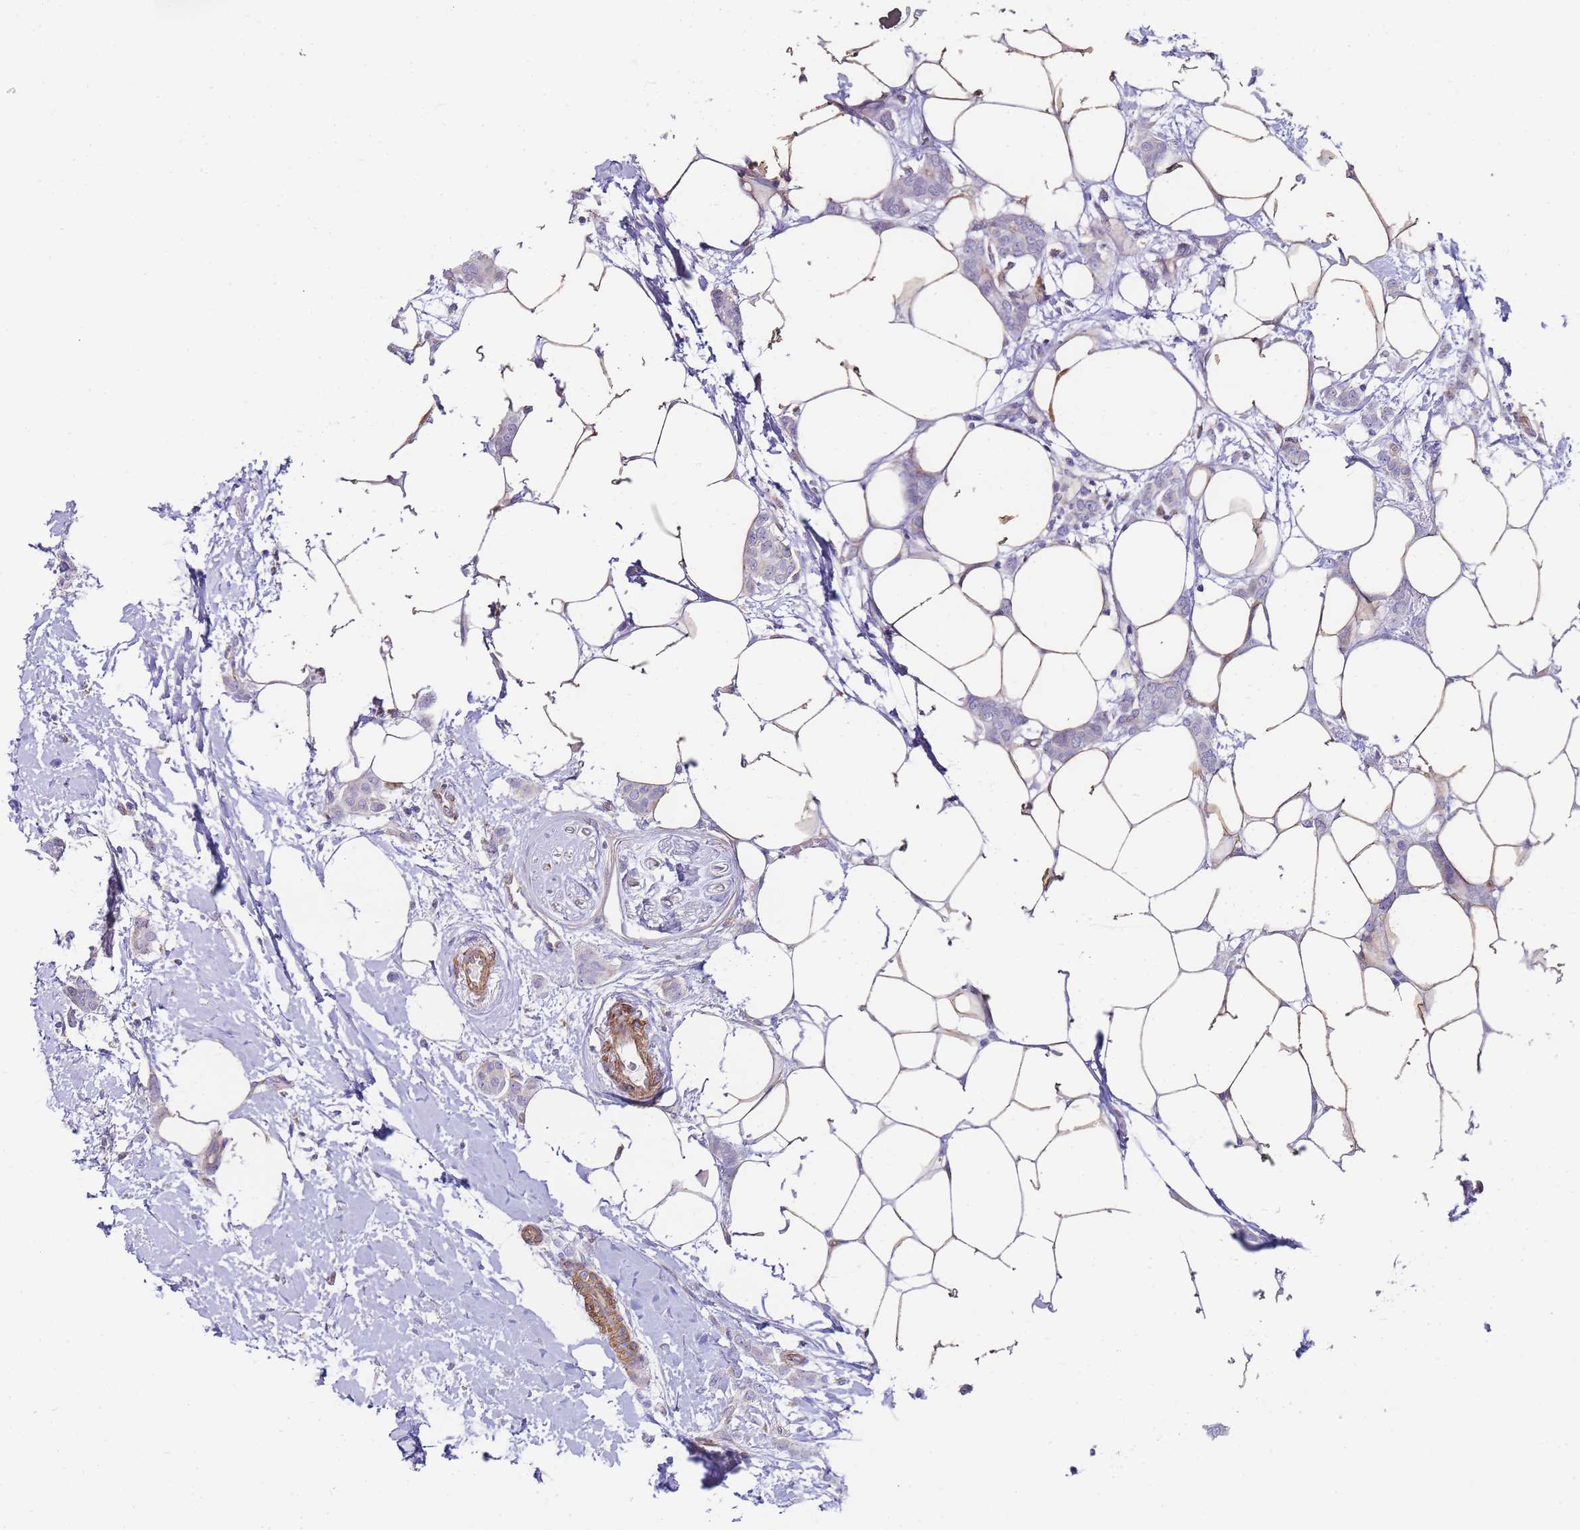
{"staining": {"intensity": "negative", "quantity": "none", "location": "none"}, "tissue": "breast cancer", "cell_type": "Tumor cells", "image_type": "cancer", "snomed": [{"axis": "morphology", "description": "Duct carcinoma"}, {"axis": "topography", "description": "Breast"}], "caption": "There is no significant positivity in tumor cells of breast cancer.", "gene": "PDCD7", "patient": {"sex": "female", "age": 72}}